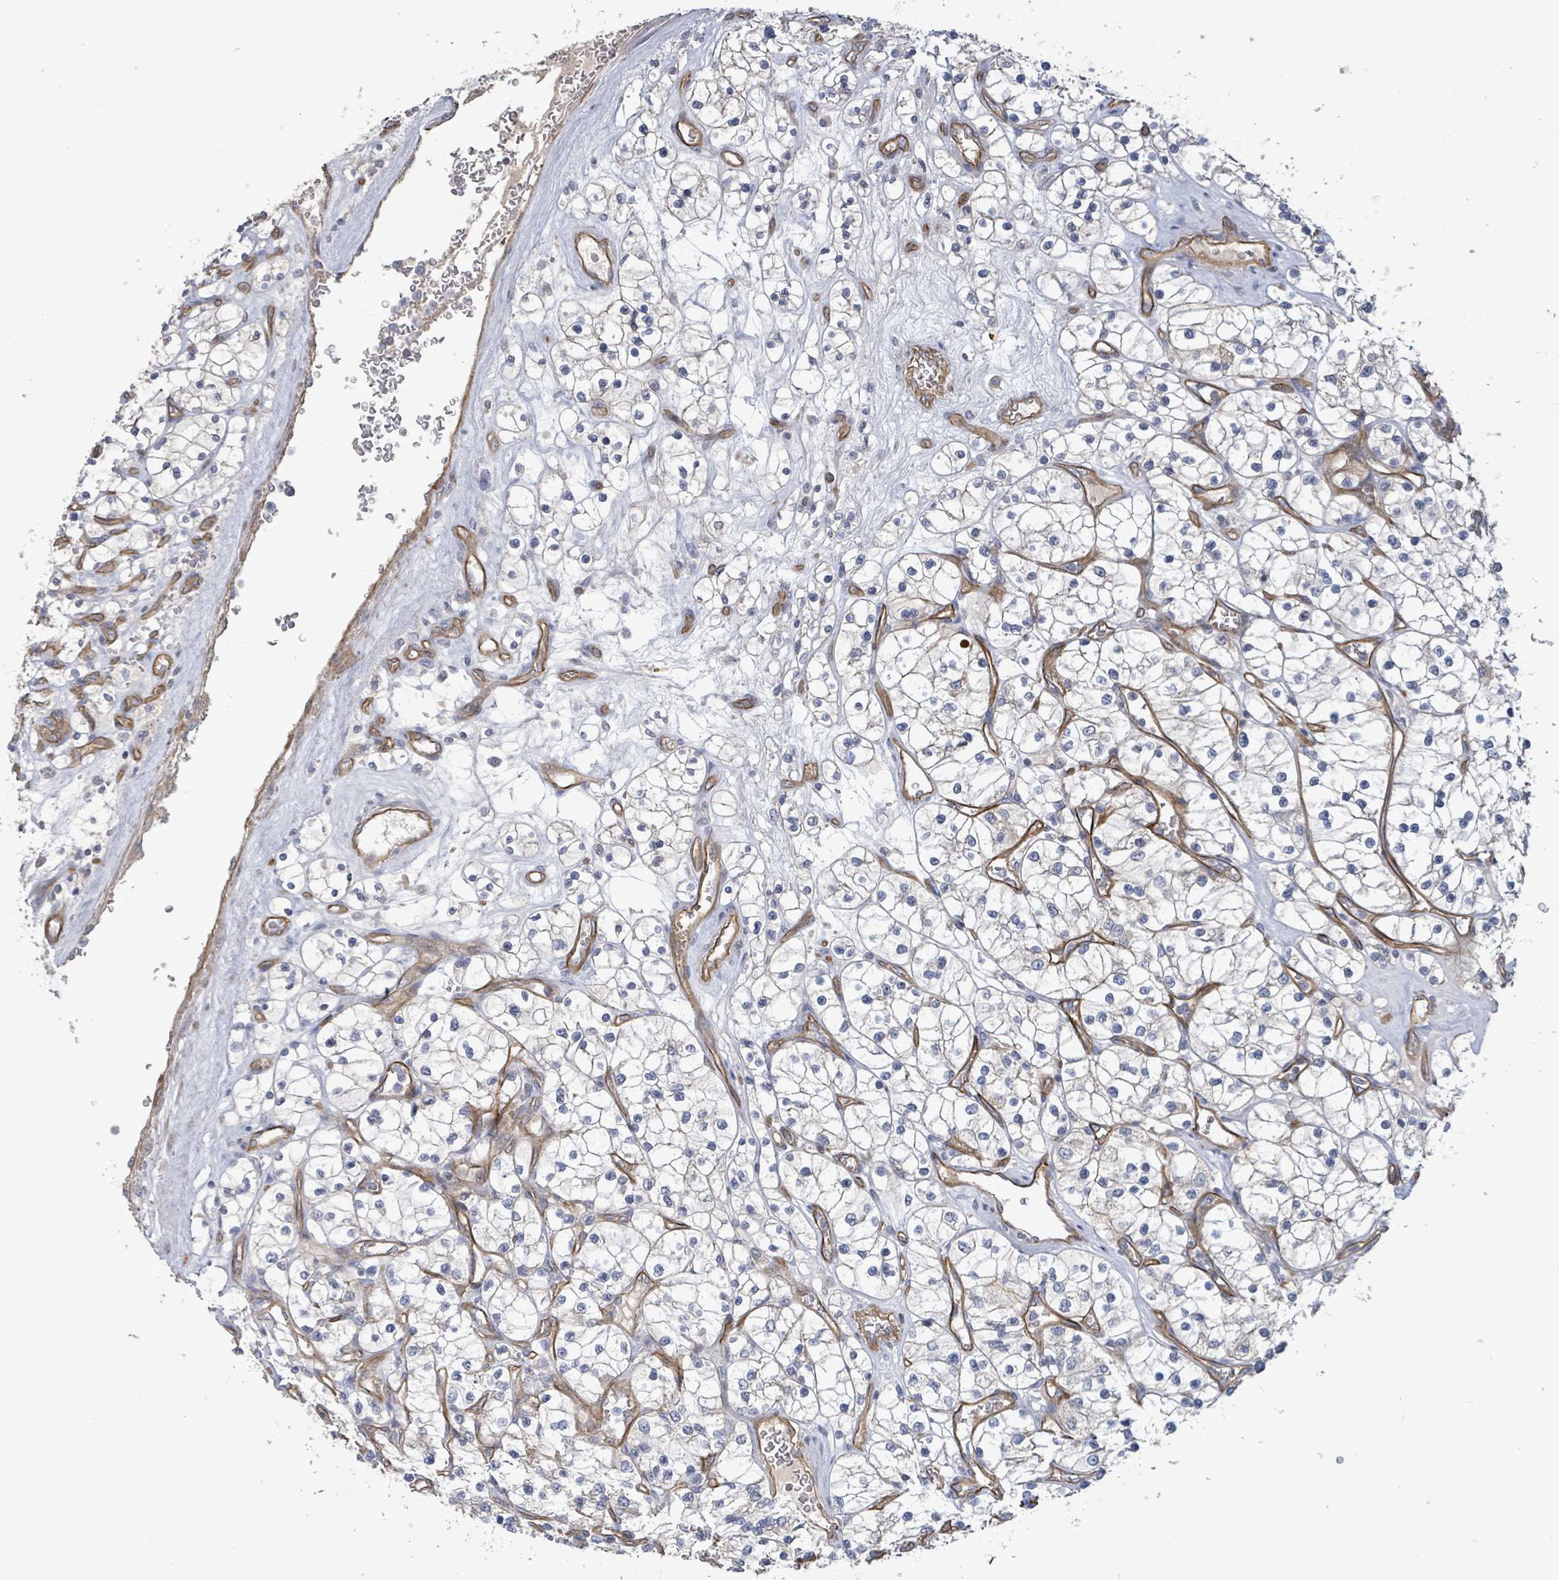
{"staining": {"intensity": "negative", "quantity": "none", "location": "none"}, "tissue": "renal cancer", "cell_type": "Tumor cells", "image_type": "cancer", "snomed": [{"axis": "morphology", "description": "Adenocarcinoma, NOS"}, {"axis": "topography", "description": "Kidney"}], "caption": "Protein analysis of renal cancer (adenocarcinoma) demonstrates no significant positivity in tumor cells.", "gene": "KANK3", "patient": {"sex": "female", "age": 69}}